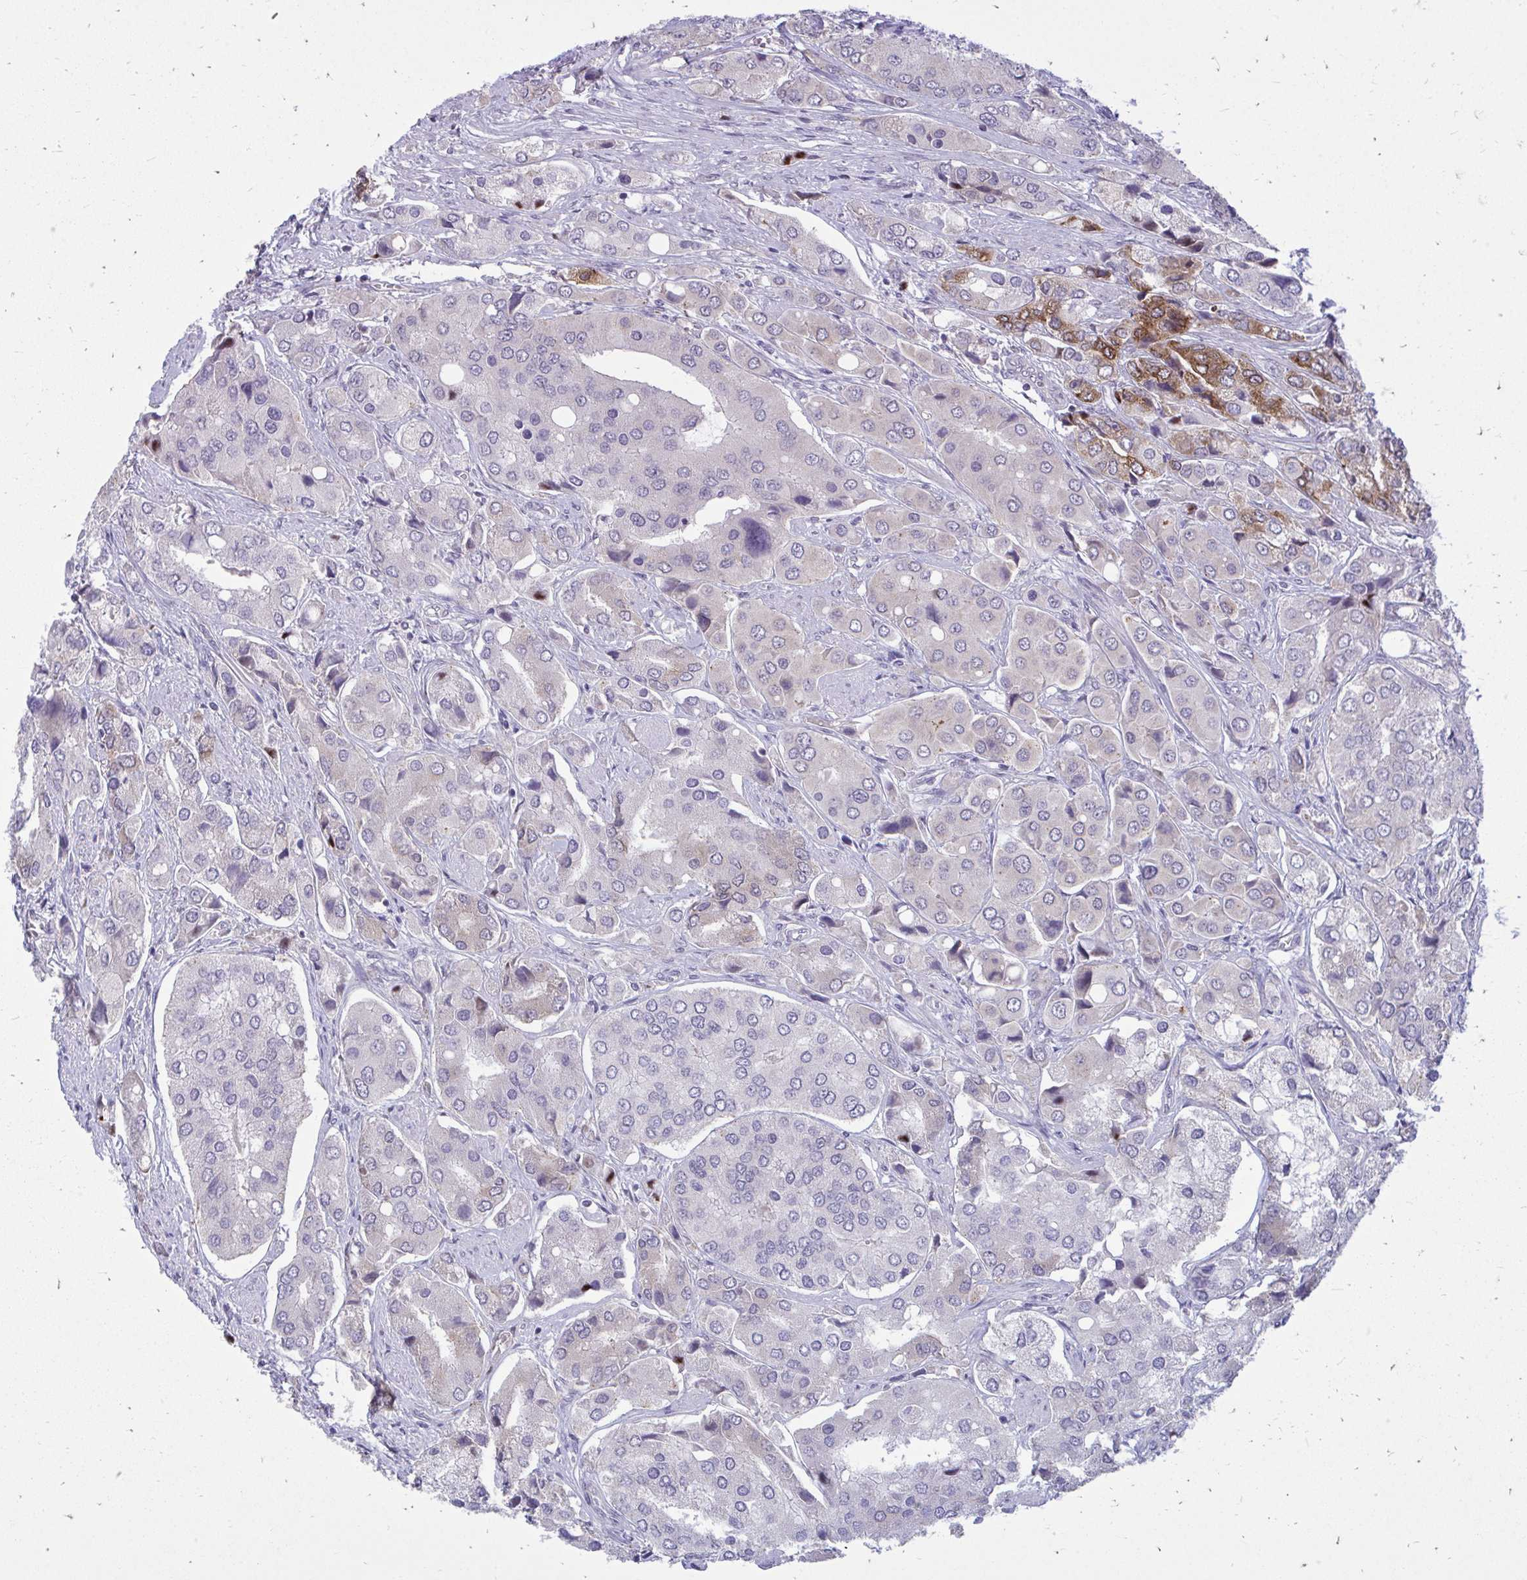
{"staining": {"intensity": "moderate", "quantity": "<25%", "location": "cytoplasmic/membranous"}, "tissue": "prostate cancer", "cell_type": "Tumor cells", "image_type": "cancer", "snomed": [{"axis": "morphology", "description": "Adenocarcinoma, Low grade"}, {"axis": "topography", "description": "Prostate"}], "caption": "Immunohistochemical staining of human prostate cancer exhibits low levels of moderate cytoplasmic/membranous protein staining in about <25% of tumor cells.", "gene": "ACSL5", "patient": {"sex": "male", "age": 69}}